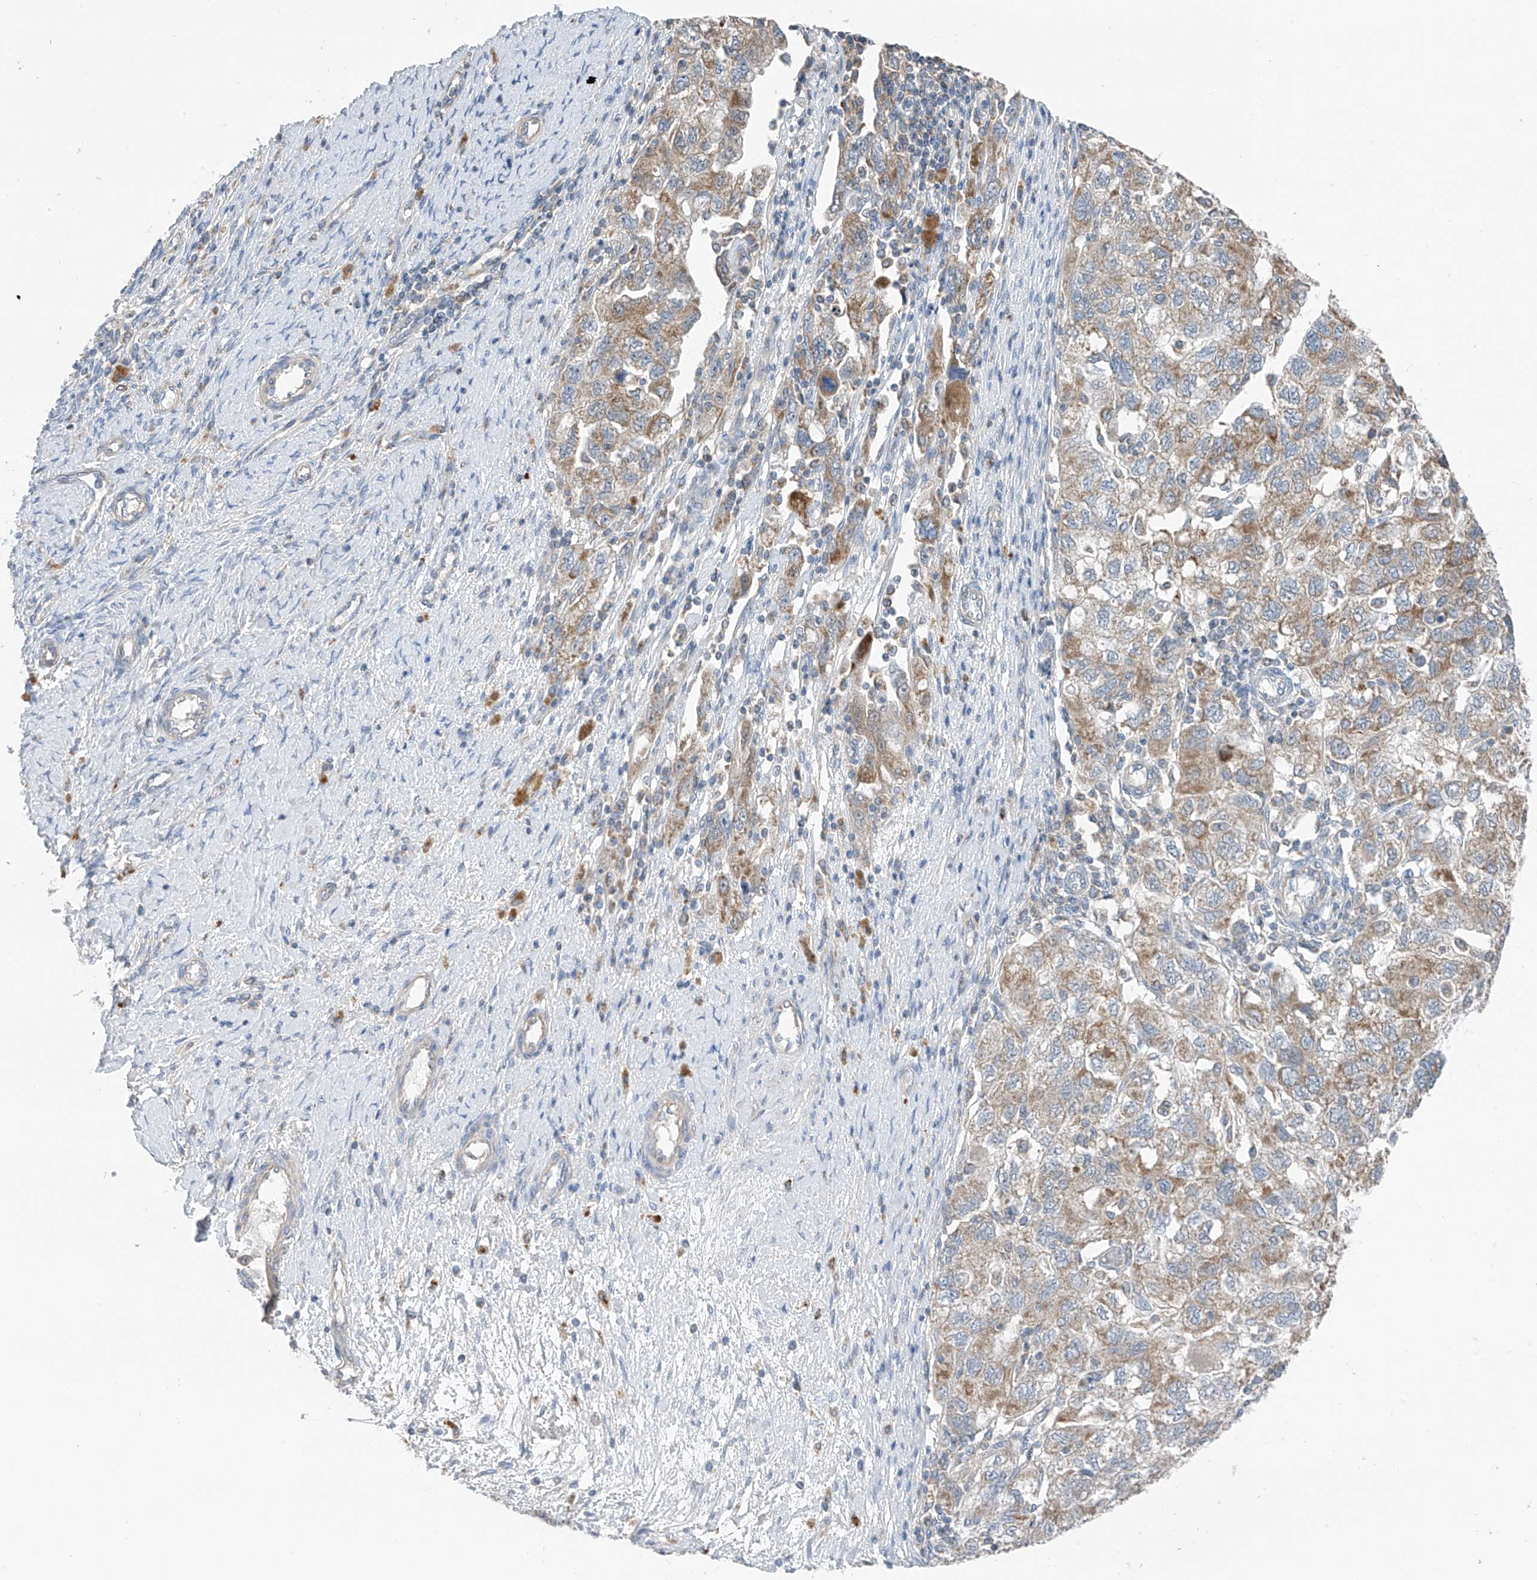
{"staining": {"intensity": "moderate", "quantity": ">75%", "location": "cytoplasmic/membranous"}, "tissue": "ovarian cancer", "cell_type": "Tumor cells", "image_type": "cancer", "snomed": [{"axis": "morphology", "description": "Carcinoma, NOS"}, {"axis": "morphology", "description": "Cystadenocarcinoma, serous, NOS"}, {"axis": "topography", "description": "Ovary"}], "caption": "Human ovarian cancer stained with a brown dye shows moderate cytoplasmic/membranous positive positivity in approximately >75% of tumor cells.", "gene": "SYN3", "patient": {"sex": "female", "age": 69}}